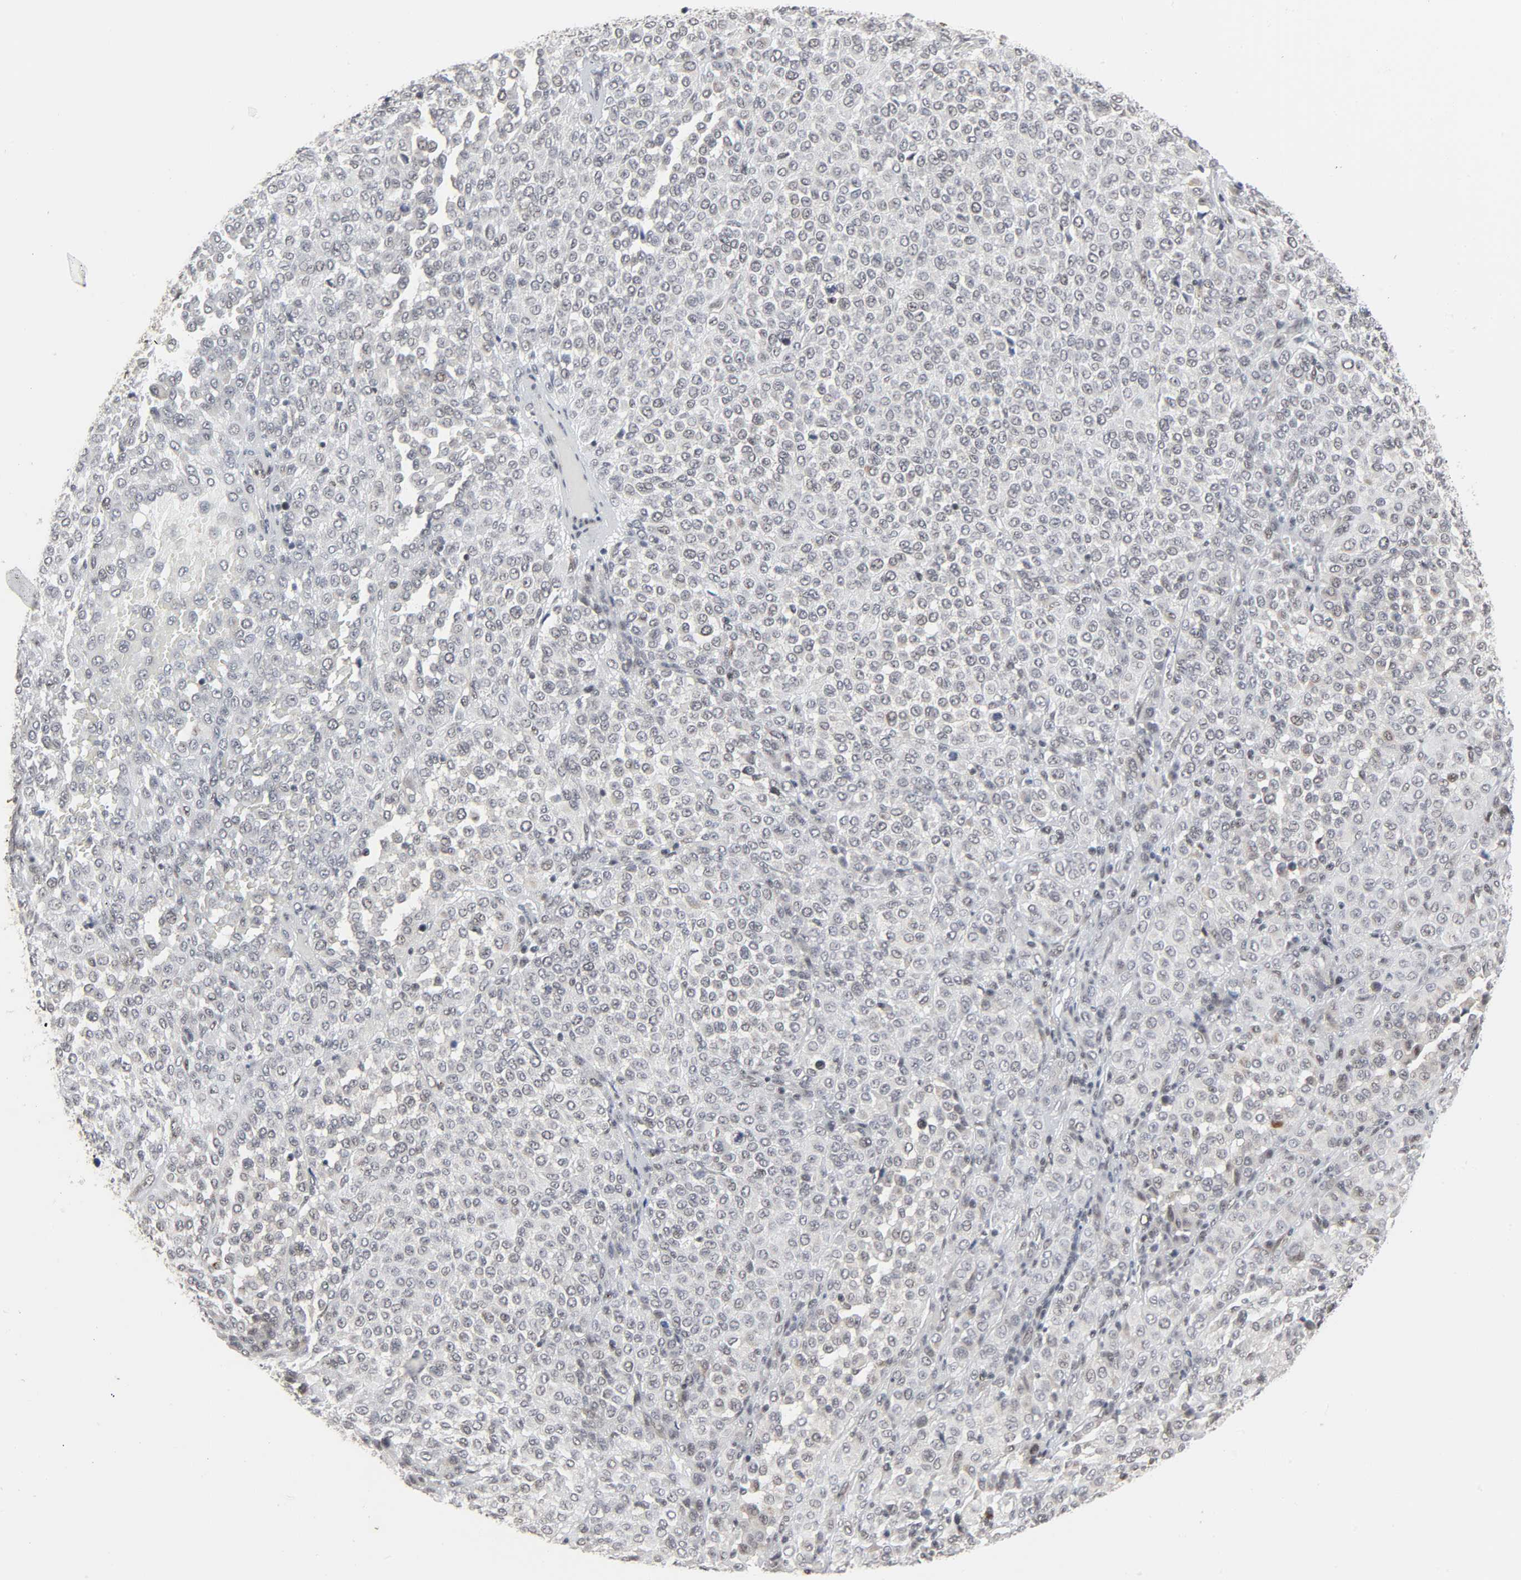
{"staining": {"intensity": "negative", "quantity": "none", "location": "none"}, "tissue": "melanoma", "cell_type": "Tumor cells", "image_type": "cancer", "snomed": [{"axis": "morphology", "description": "Malignant melanoma, Metastatic site"}, {"axis": "topography", "description": "Pancreas"}], "caption": "IHC image of malignant melanoma (metastatic site) stained for a protein (brown), which demonstrates no staining in tumor cells. The staining was performed using DAB to visualize the protein expression in brown, while the nuclei were stained in blue with hematoxylin (Magnification: 20x).", "gene": "MUC1", "patient": {"sex": "female", "age": 30}}